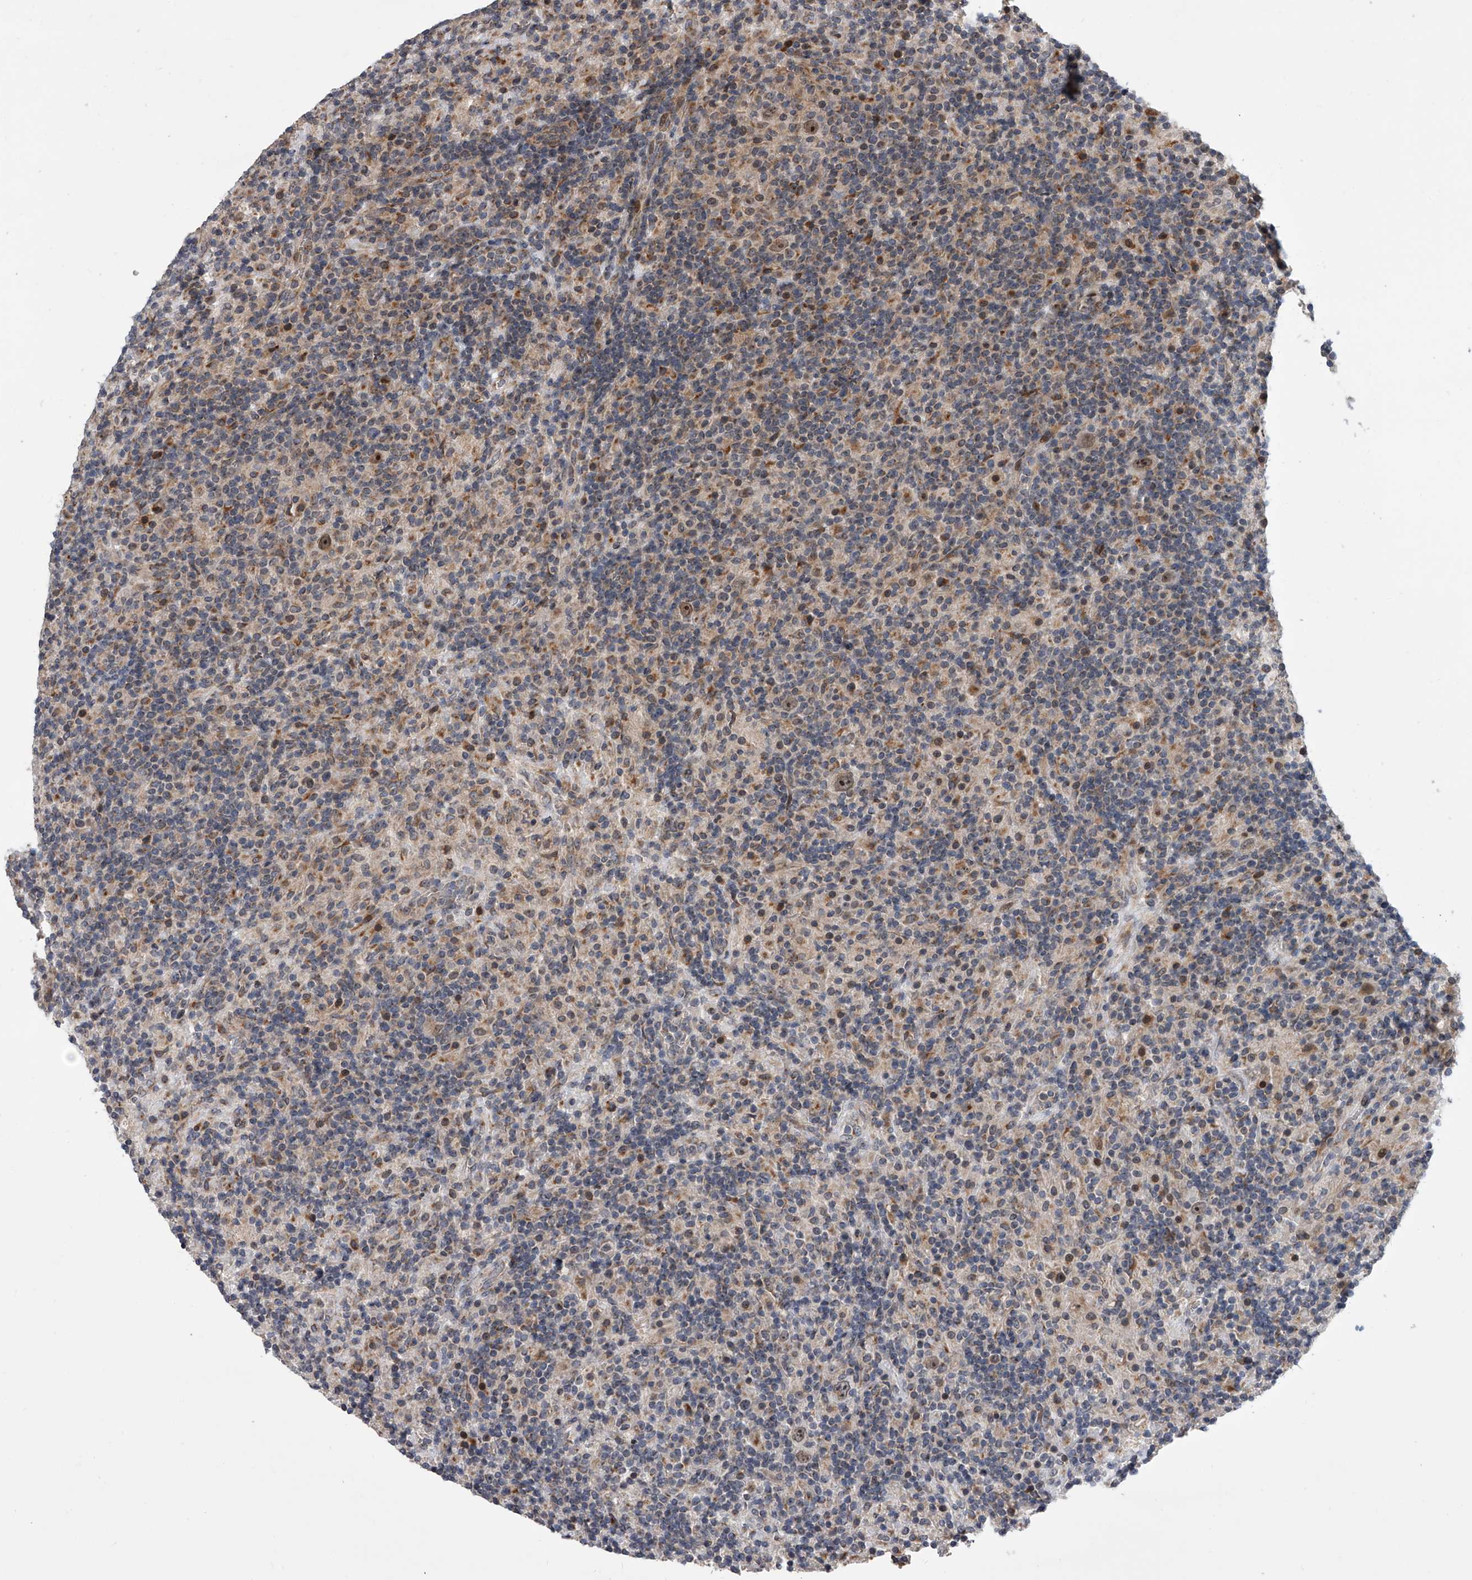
{"staining": {"intensity": "moderate", "quantity": ">75%", "location": "cytoplasmic/membranous,nuclear"}, "tissue": "lymphoma", "cell_type": "Tumor cells", "image_type": "cancer", "snomed": [{"axis": "morphology", "description": "Hodgkin's disease, NOS"}, {"axis": "topography", "description": "Lymph node"}], "caption": "Immunohistochemical staining of Hodgkin's disease demonstrates medium levels of moderate cytoplasmic/membranous and nuclear positivity in approximately >75% of tumor cells.", "gene": "DLGAP2", "patient": {"sex": "male", "age": 70}}